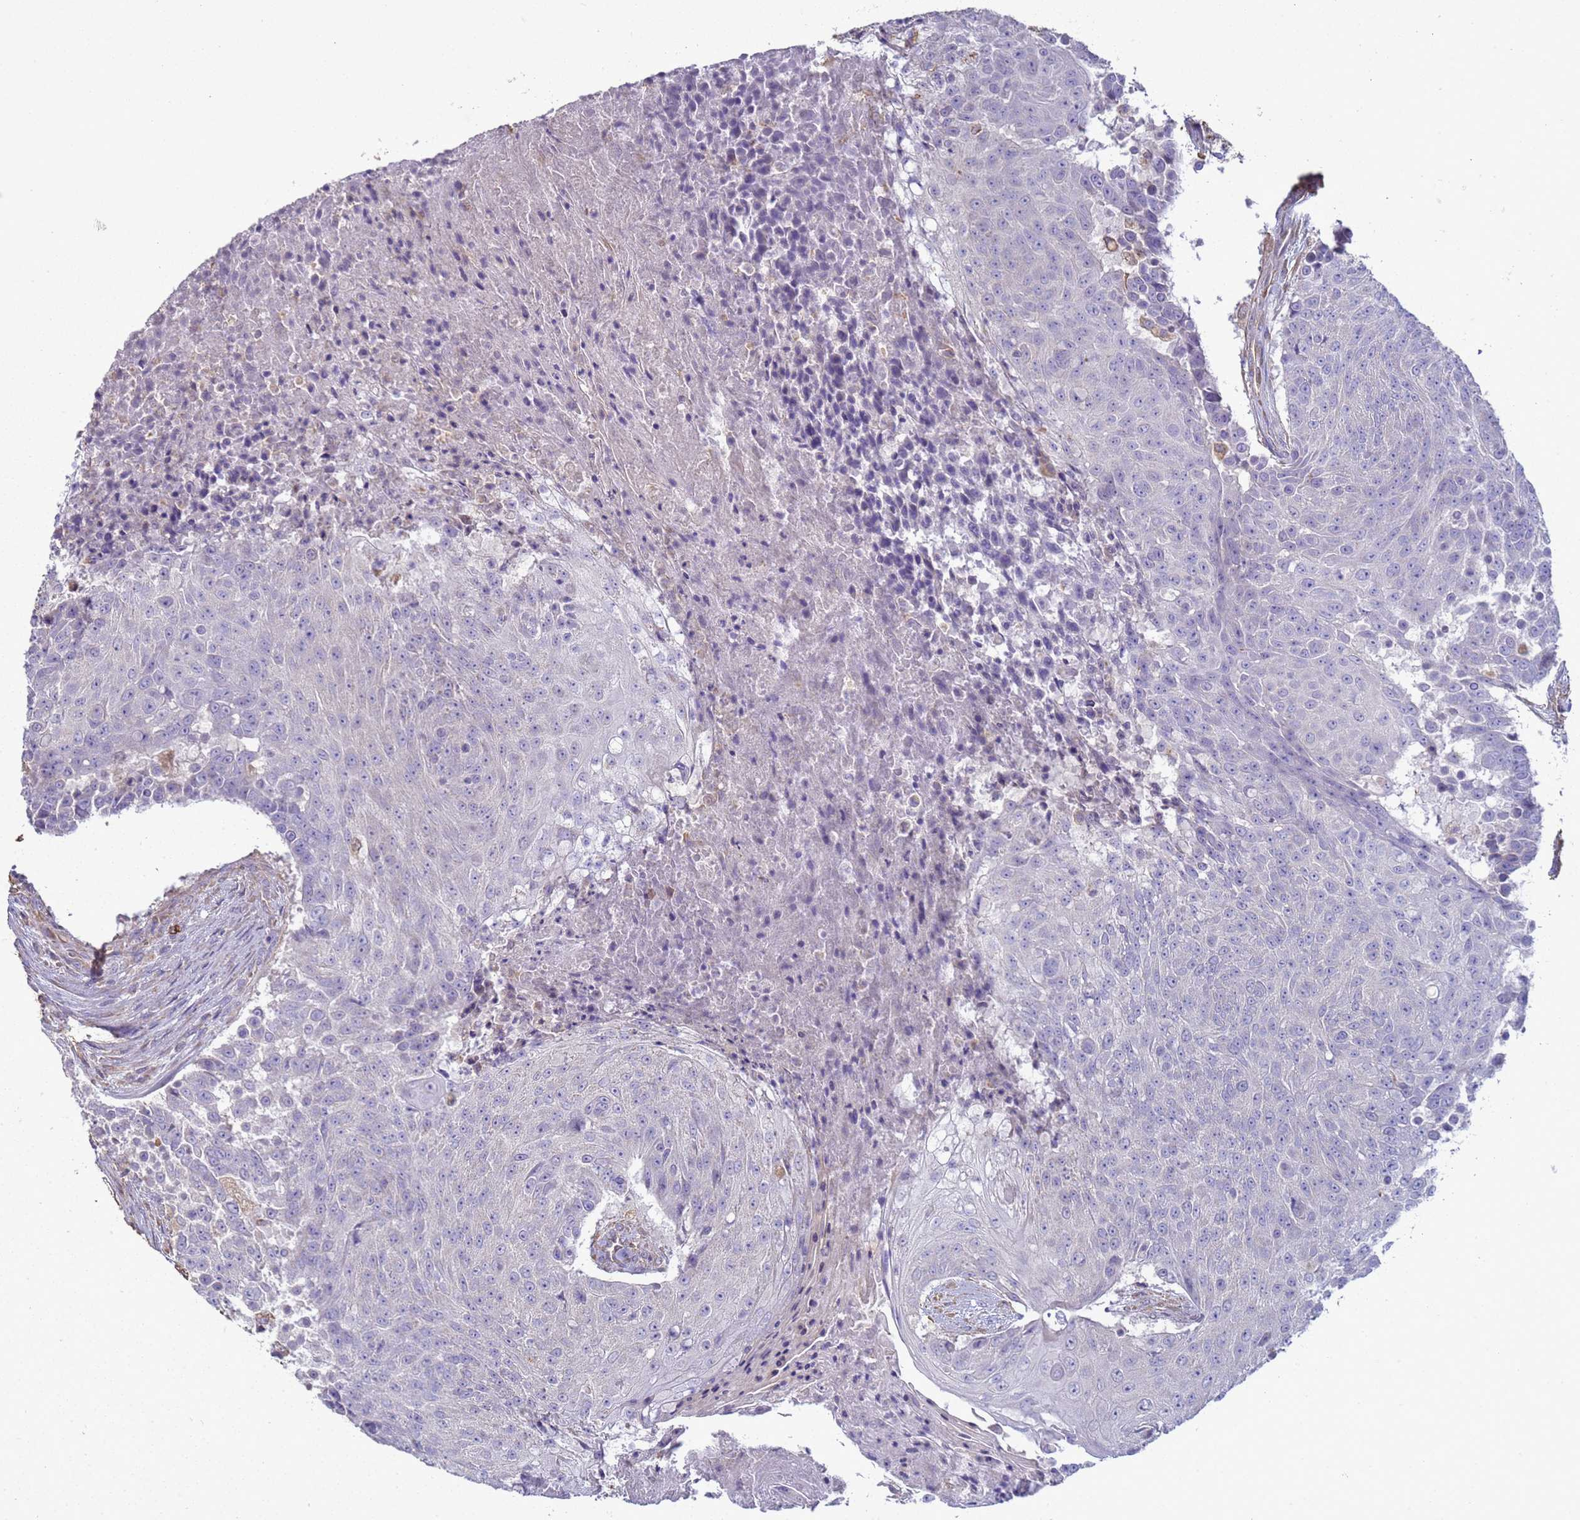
{"staining": {"intensity": "negative", "quantity": "none", "location": "none"}, "tissue": "urothelial cancer", "cell_type": "Tumor cells", "image_type": "cancer", "snomed": [{"axis": "morphology", "description": "Urothelial carcinoma, High grade"}, {"axis": "topography", "description": "Urinary bladder"}], "caption": "The micrograph exhibits no significant positivity in tumor cells of urothelial cancer.", "gene": "SGIP1", "patient": {"sex": "female", "age": 63}}